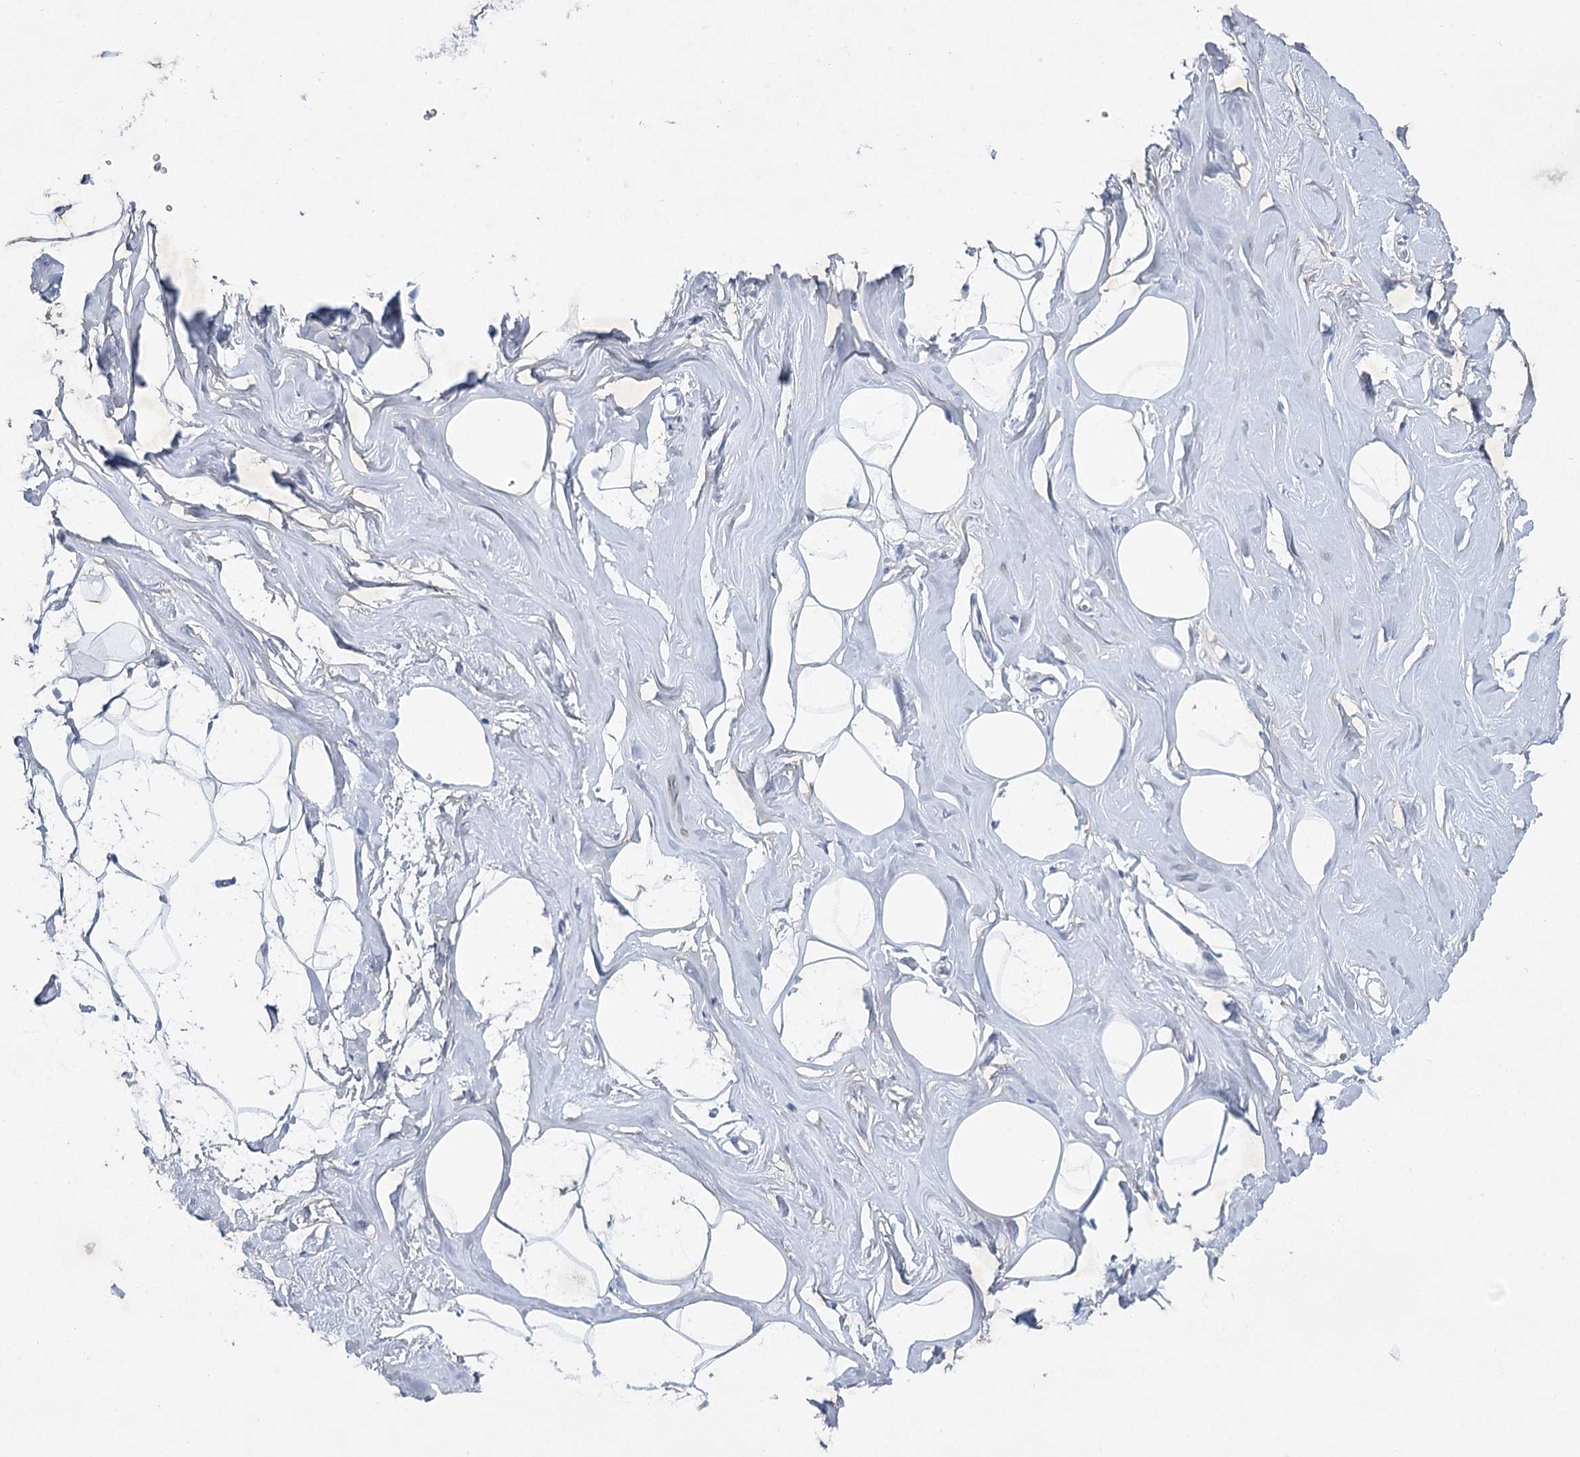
{"staining": {"intensity": "negative", "quantity": "none", "location": "none"}, "tissue": "adipose tissue", "cell_type": "Adipocytes", "image_type": "normal", "snomed": [{"axis": "morphology", "description": "Normal tissue, NOS"}, {"axis": "morphology", "description": "Fibrosis, NOS"}, {"axis": "topography", "description": "Breast"}, {"axis": "topography", "description": "Adipose tissue"}], "caption": "Immunohistochemical staining of normal adipose tissue shows no significant expression in adipocytes.", "gene": "MAP3K13", "patient": {"sex": "female", "age": 39}}